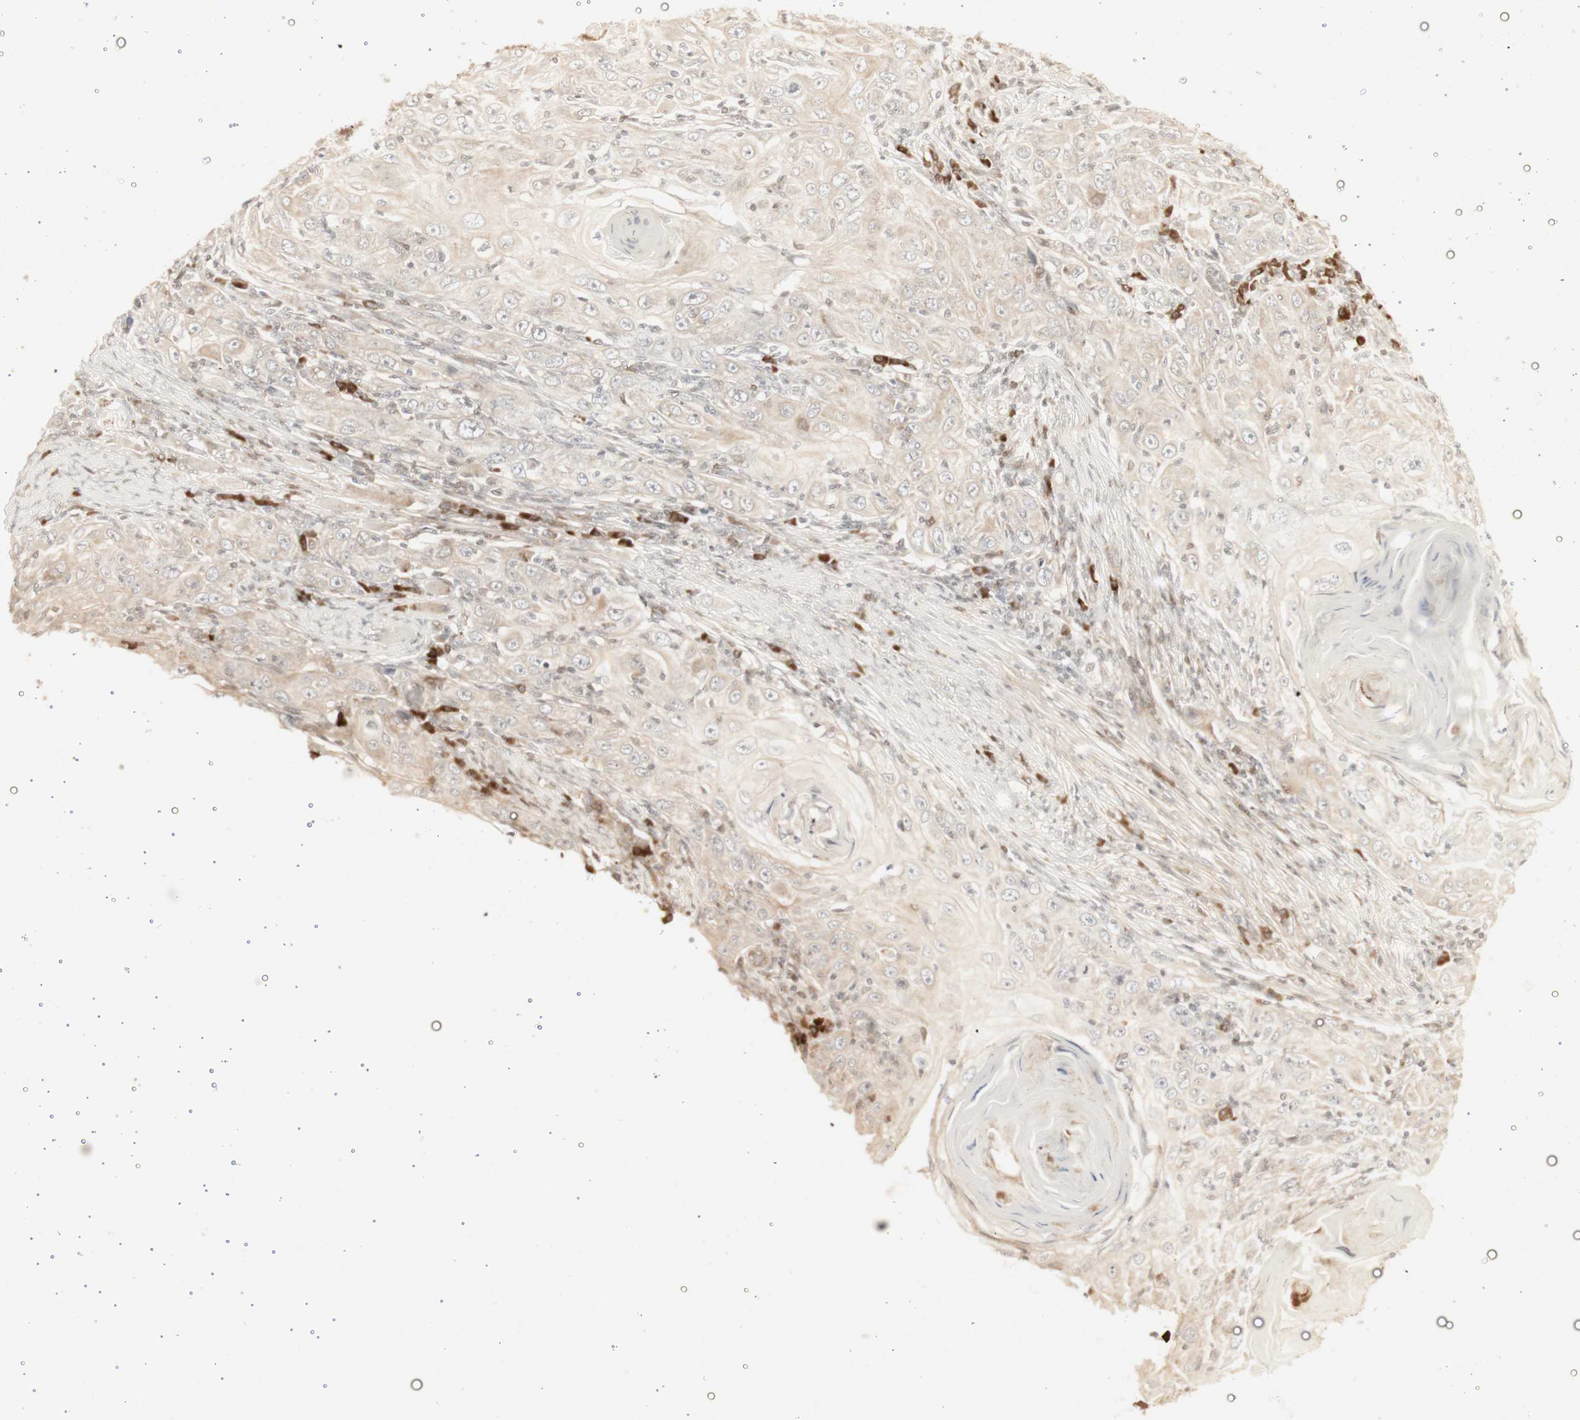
{"staining": {"intensity": "negative", "quantity": "none", "location": "none"}, "tissue": "skin cancer", "cell_type": "Tumor cells", "image_type": "cancer", "snomed": [{"axis": "morphology", "description": "Squamous cell carcinoma, NOS"}, {"axis": "topography", "description": "Skin"}], "caption": "Histopathology image shows no protein staining in tumor cells of skin squamous cell carcinoma tissue.", "gene": "PRDX2", "patient": {"sex": "female", "age": 88}}